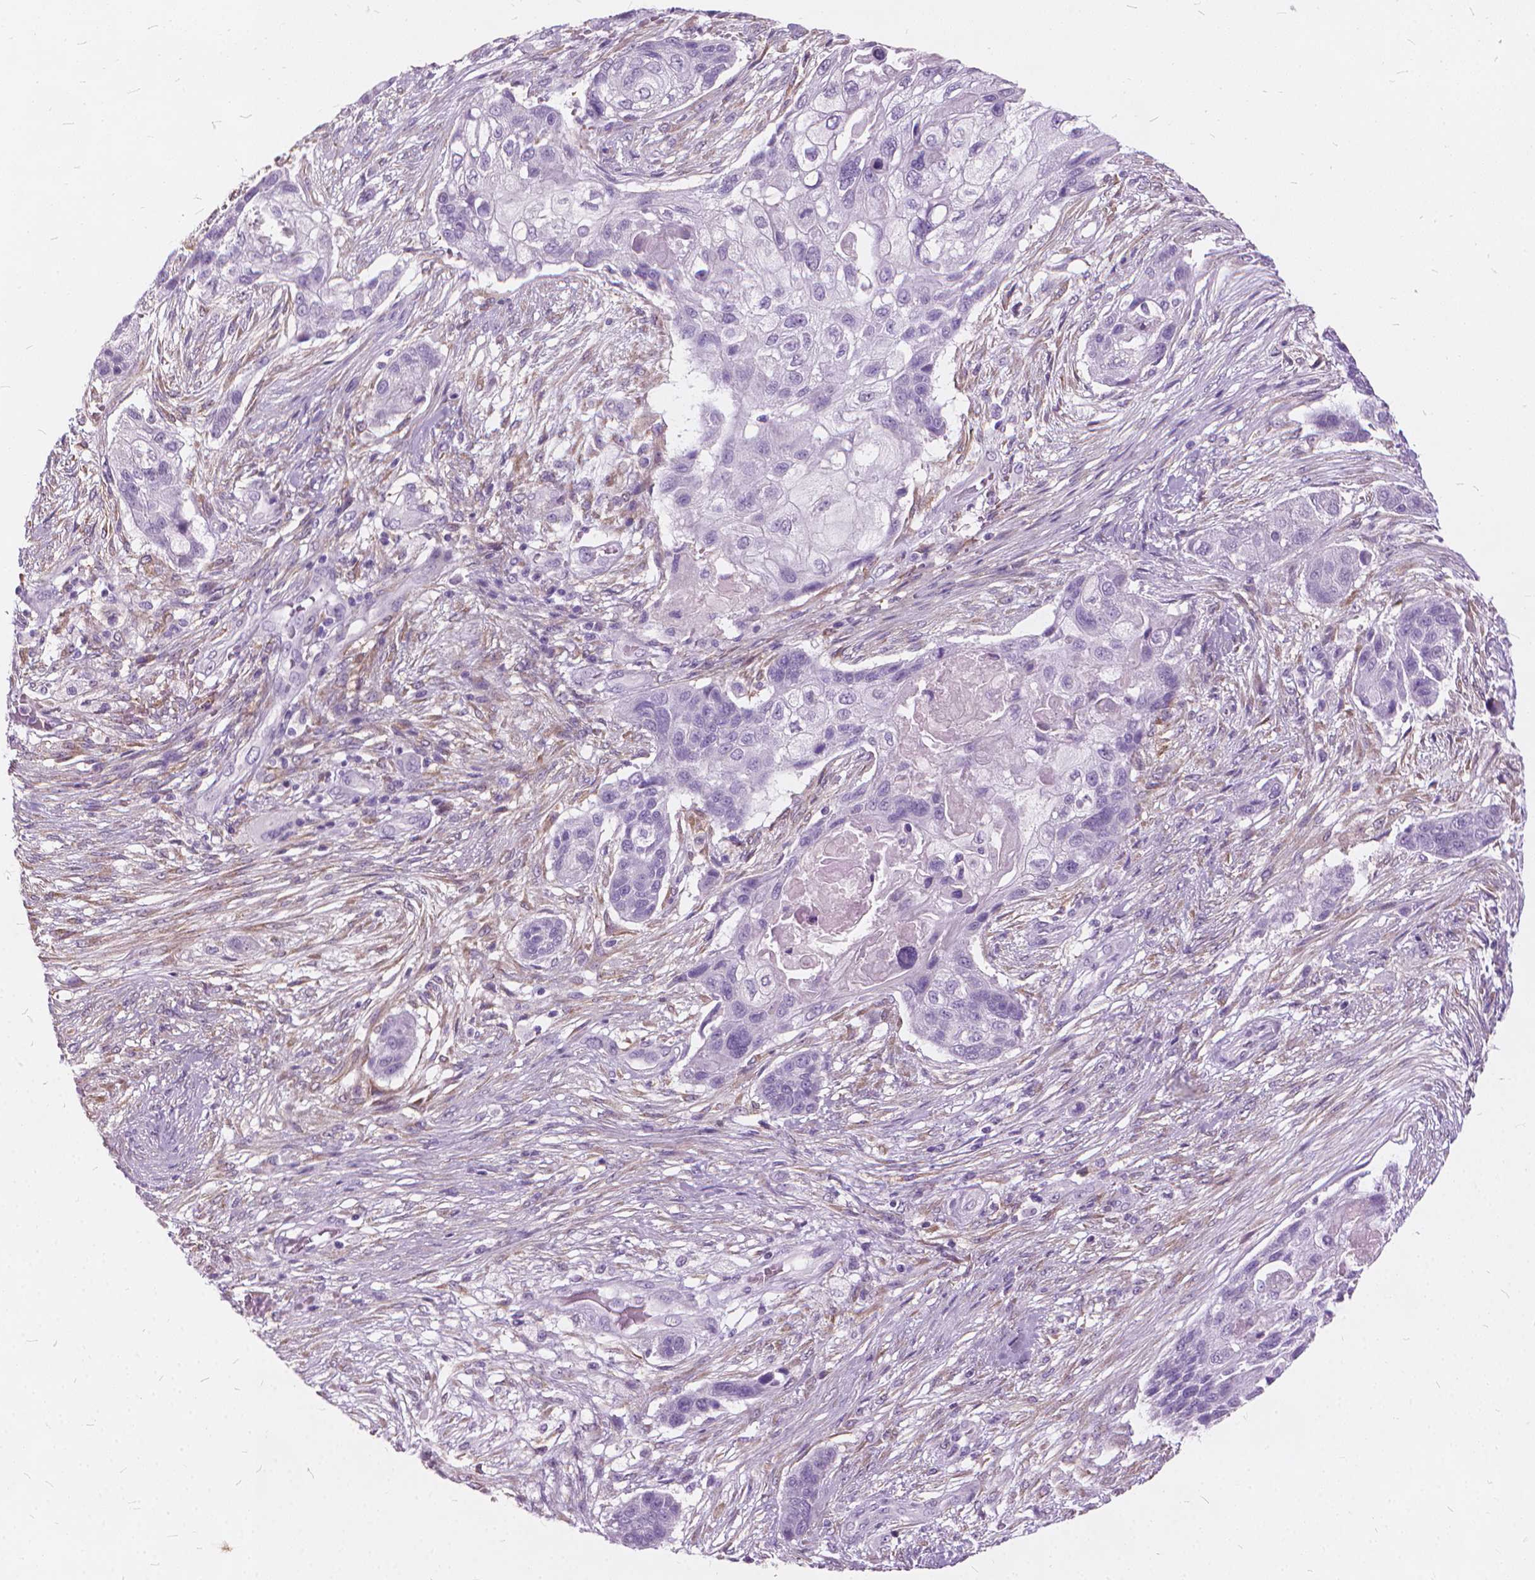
{"staining": {"intensity": "negative", "quantity": "none", "location": "none"}, "tissue": "lung cancer", "cell_type": "Tumor cells", "image_type": "cancer", "snomed": [{"axis": "morphology", "description": "Squamous cell carcinoma, NOS"}, {"axis": "topography", "description": "Lung"}], "caption": "Immunohistochemistry of human lung cancer demonstrates no staining in tumor cells.", "gene": "DNM1", "patient": {"sex": "male", "age": 69}}